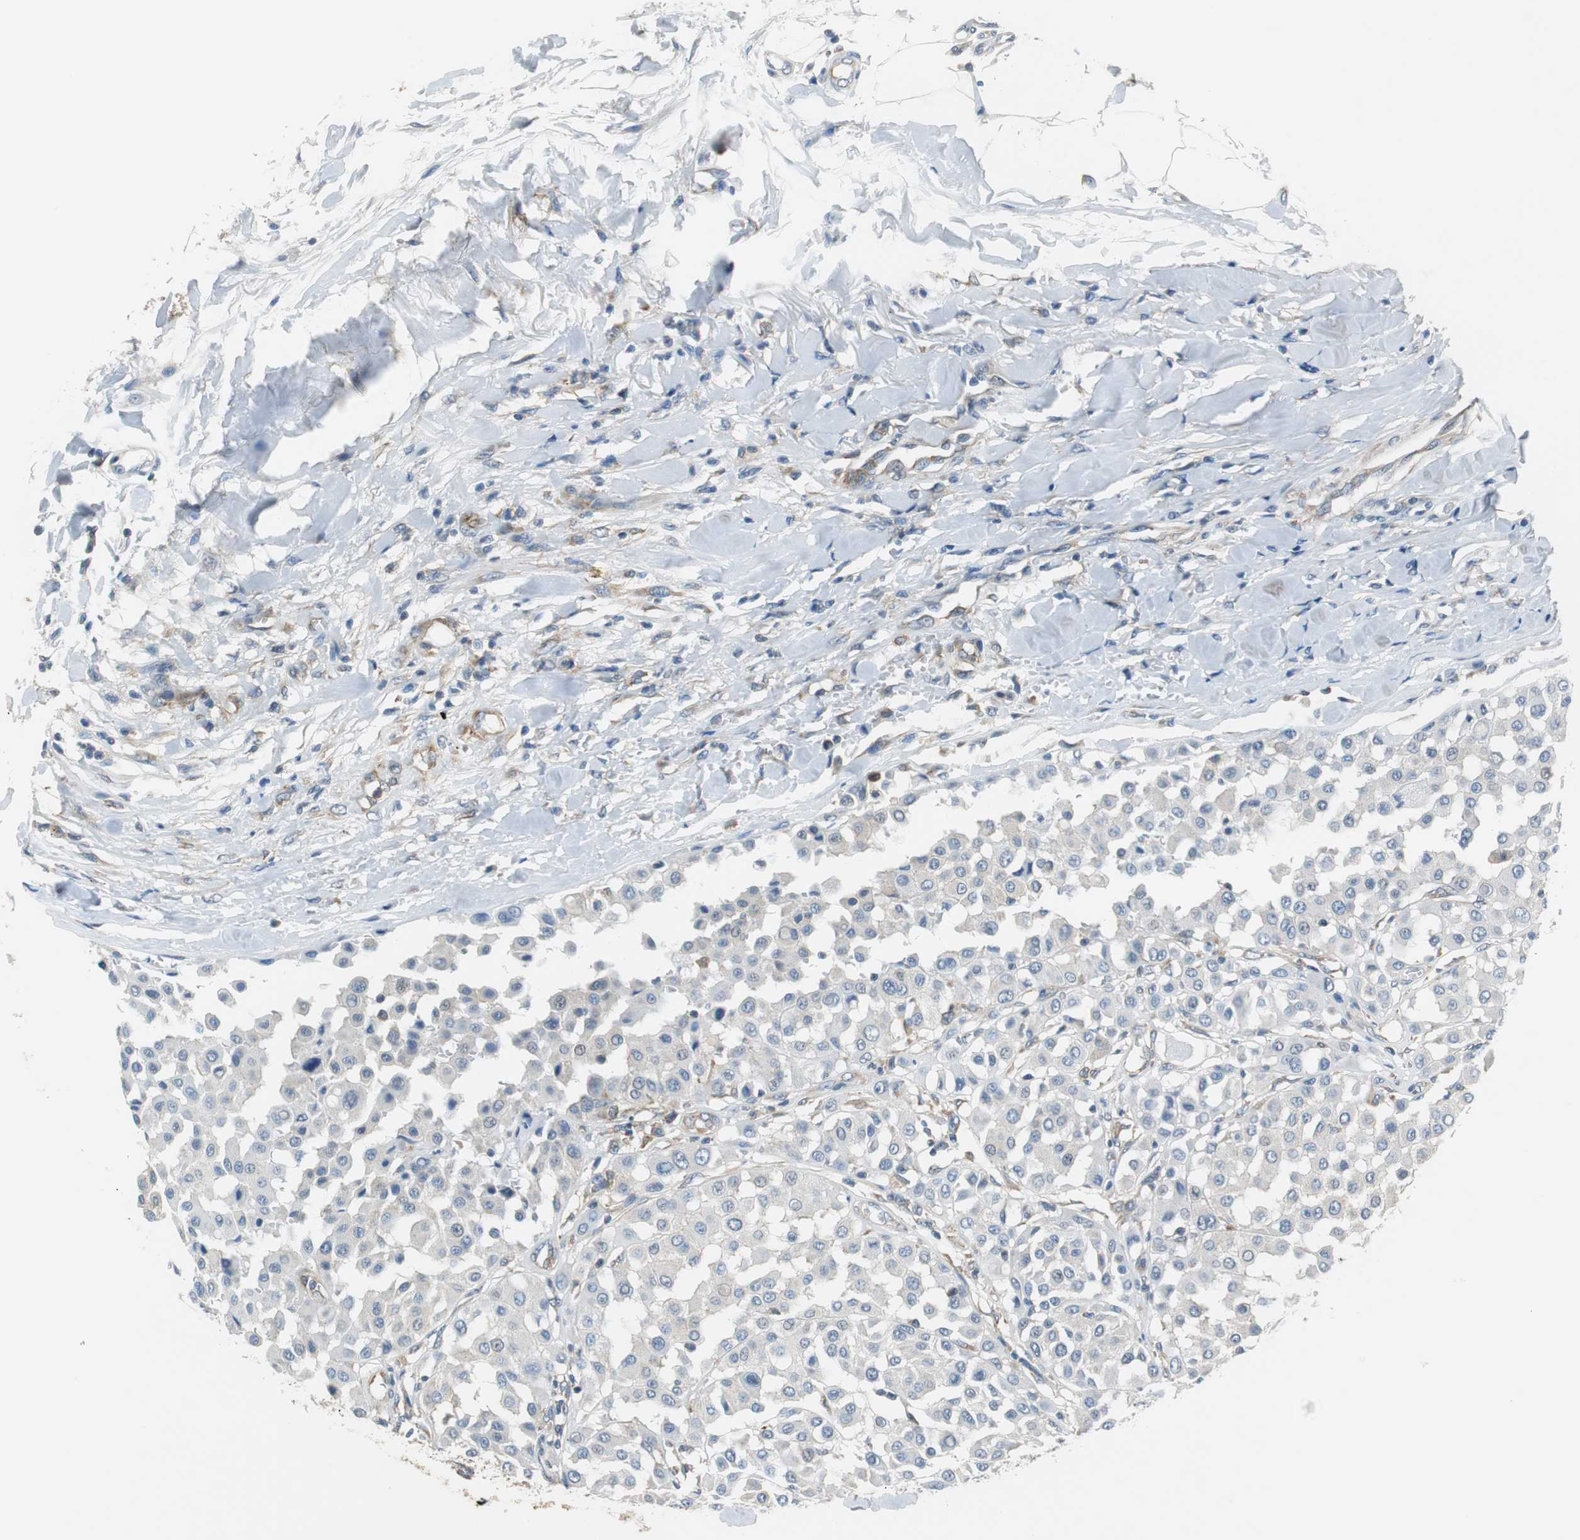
{"staining": {"intensity": "negative", "quantity": "none", "location": "none"}, "tissue": "melanoma", "cell_type": "Tumor cells", "image_type": "cancer", "snomed": [{"axis": "morphology", "description": "Malignant melanoma, Metastatic site"}, {"axis": "topography", "description": "Soft tissue"}], "caption": "High magnification brightfield microscopy of melanoma stained with DAB (3,3'-diaminobenzidine) (brown) and counterstained with hematoxylin (blue): tumor cells show no significant staining.", "gene": "CNOT3", "patient": {"sex": "male", "age": 41}}